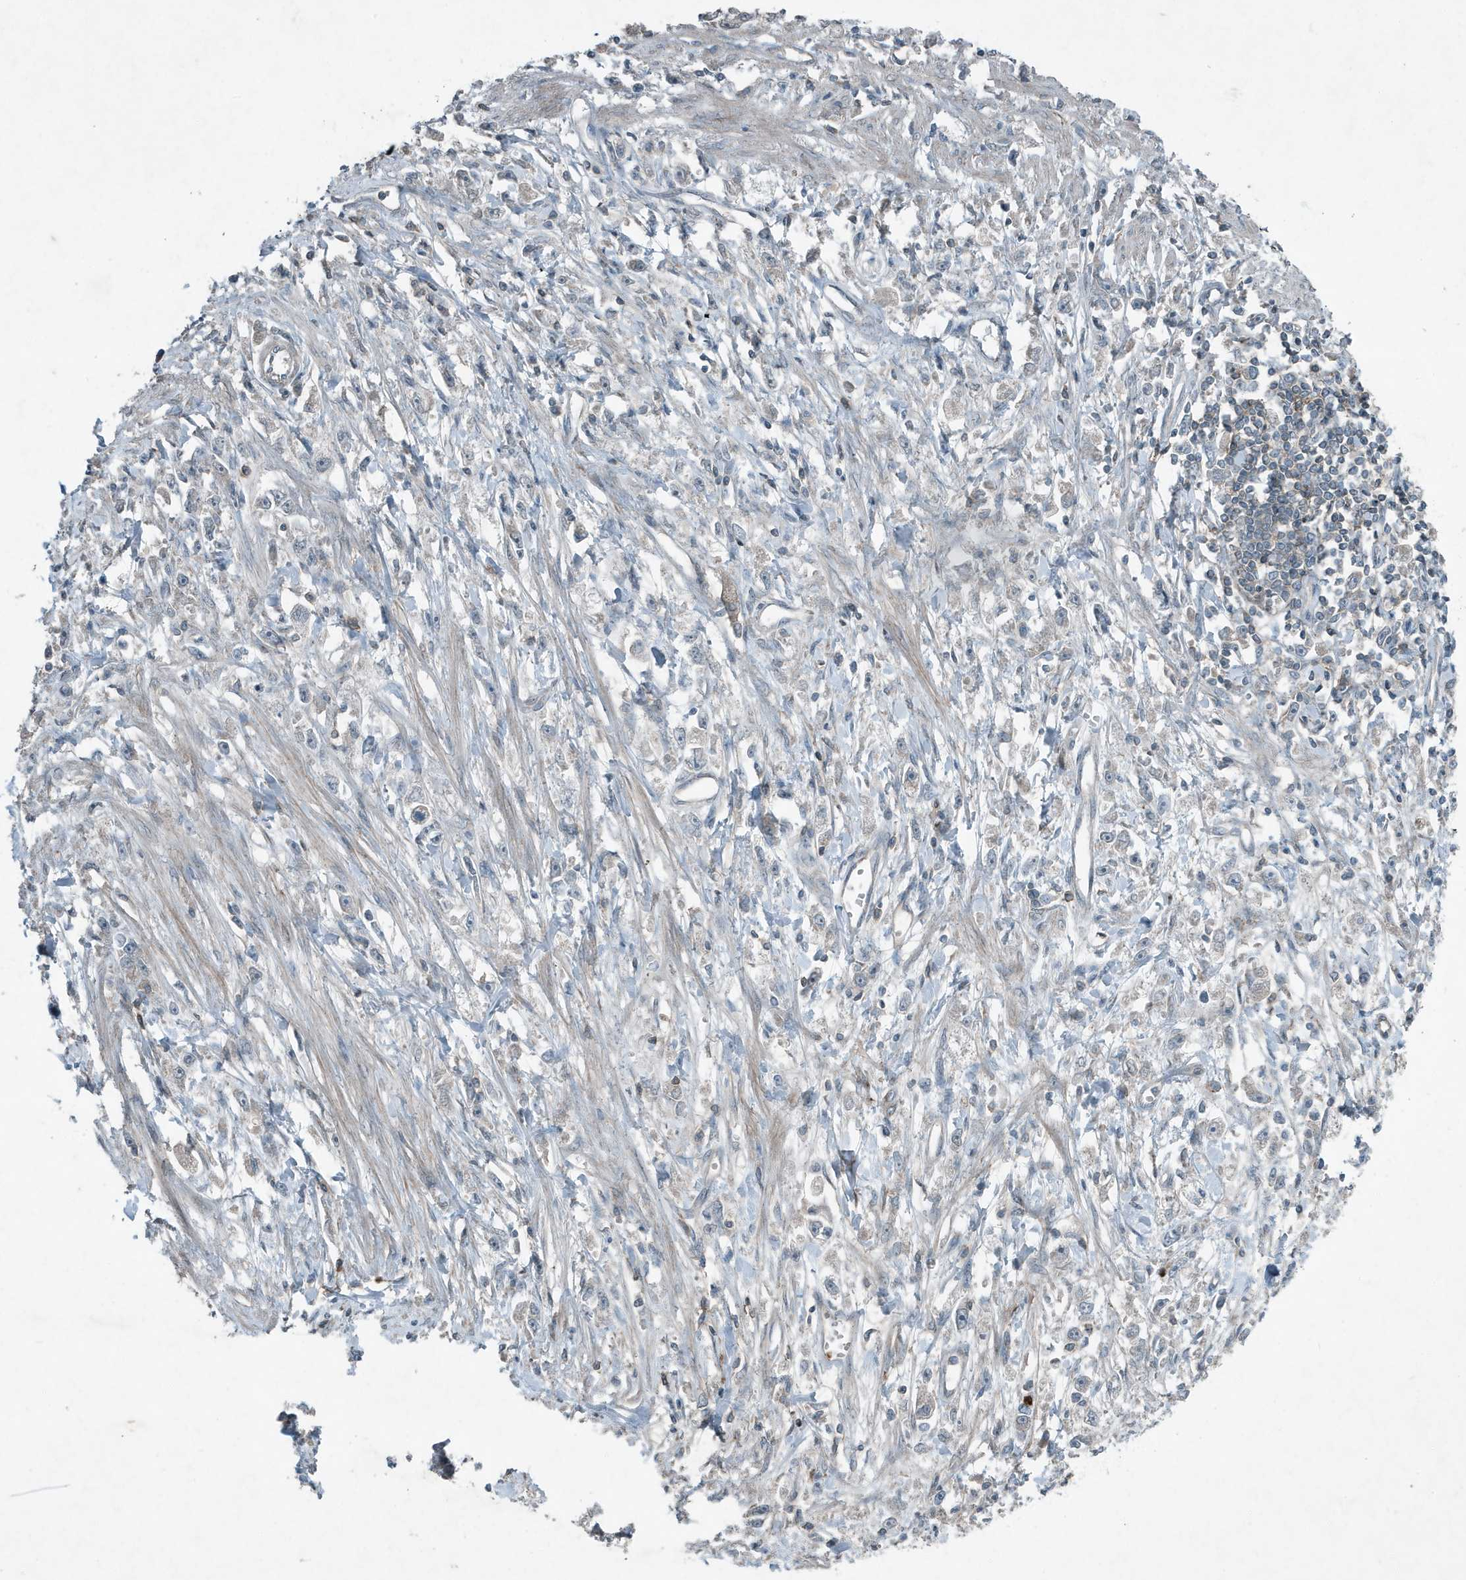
{"staining": {"intensity": "negative", "quantity": "none", "location": "none"}, "tissue": "stomach cancer", "cell_type": "Tumor cells", "image_type": "cancer", "snomed": [{"axis": "morphology", "description": "Adenocarcinoma, NOS"}, {"axis": "topography", "description": "Stomach"}], "caption": "This is an IHC image of stomach cancer (adenocarcinoma). There is no expression in tumor cells.", "gene": "DAPP1", "patient": {"sex": "female", "age": 59}}